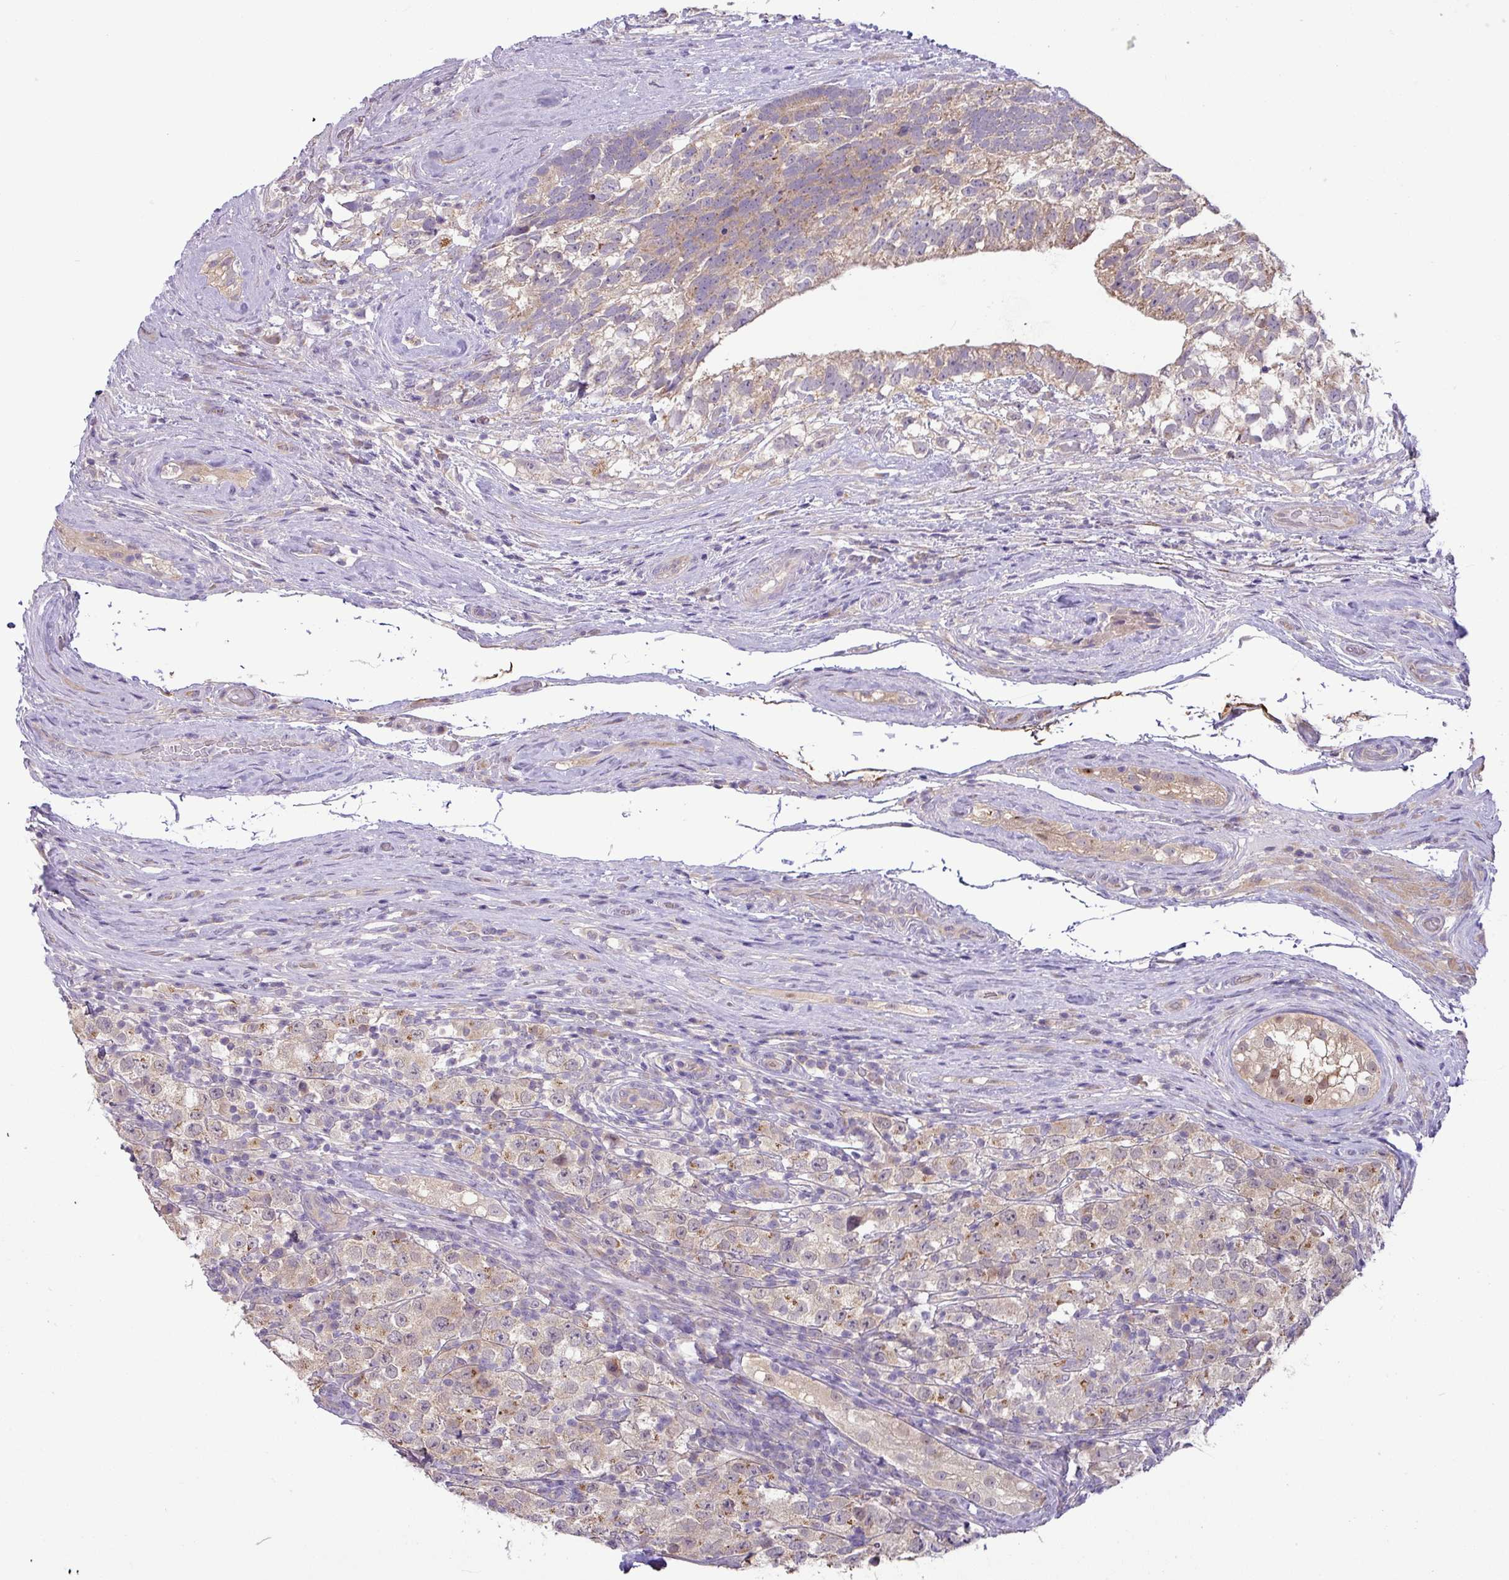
{"staining": {"intensity": "weak", "quantity": "25%-75%", "location": "cytoplasmic/membranous"}, "tissue": "testis cancer", "cell_type": "Tumor cells", "image_type": "cancer", "snomed": [{"axis": "morphology", "description": "Seminoma, NOS"}, {"axis": "morphology", "description": "Carcinoma, Embryonal, NOS"}, {"axis": "topography", "description": "Testis"}], "caption": "Seminoma (testis) was stained to show a protein in brown. There is low levels of weak cytoplasmic/membranous expression in approximately 25%-75% of tumor cells. Using DAB (3,3'-diaminobenzidine) (brown) and hematoxylin (blue) stains, captured at high magnification using brightfield microscopy.", "gene": "GALNT12", "patient": {"sex": "male", "age": 41}}